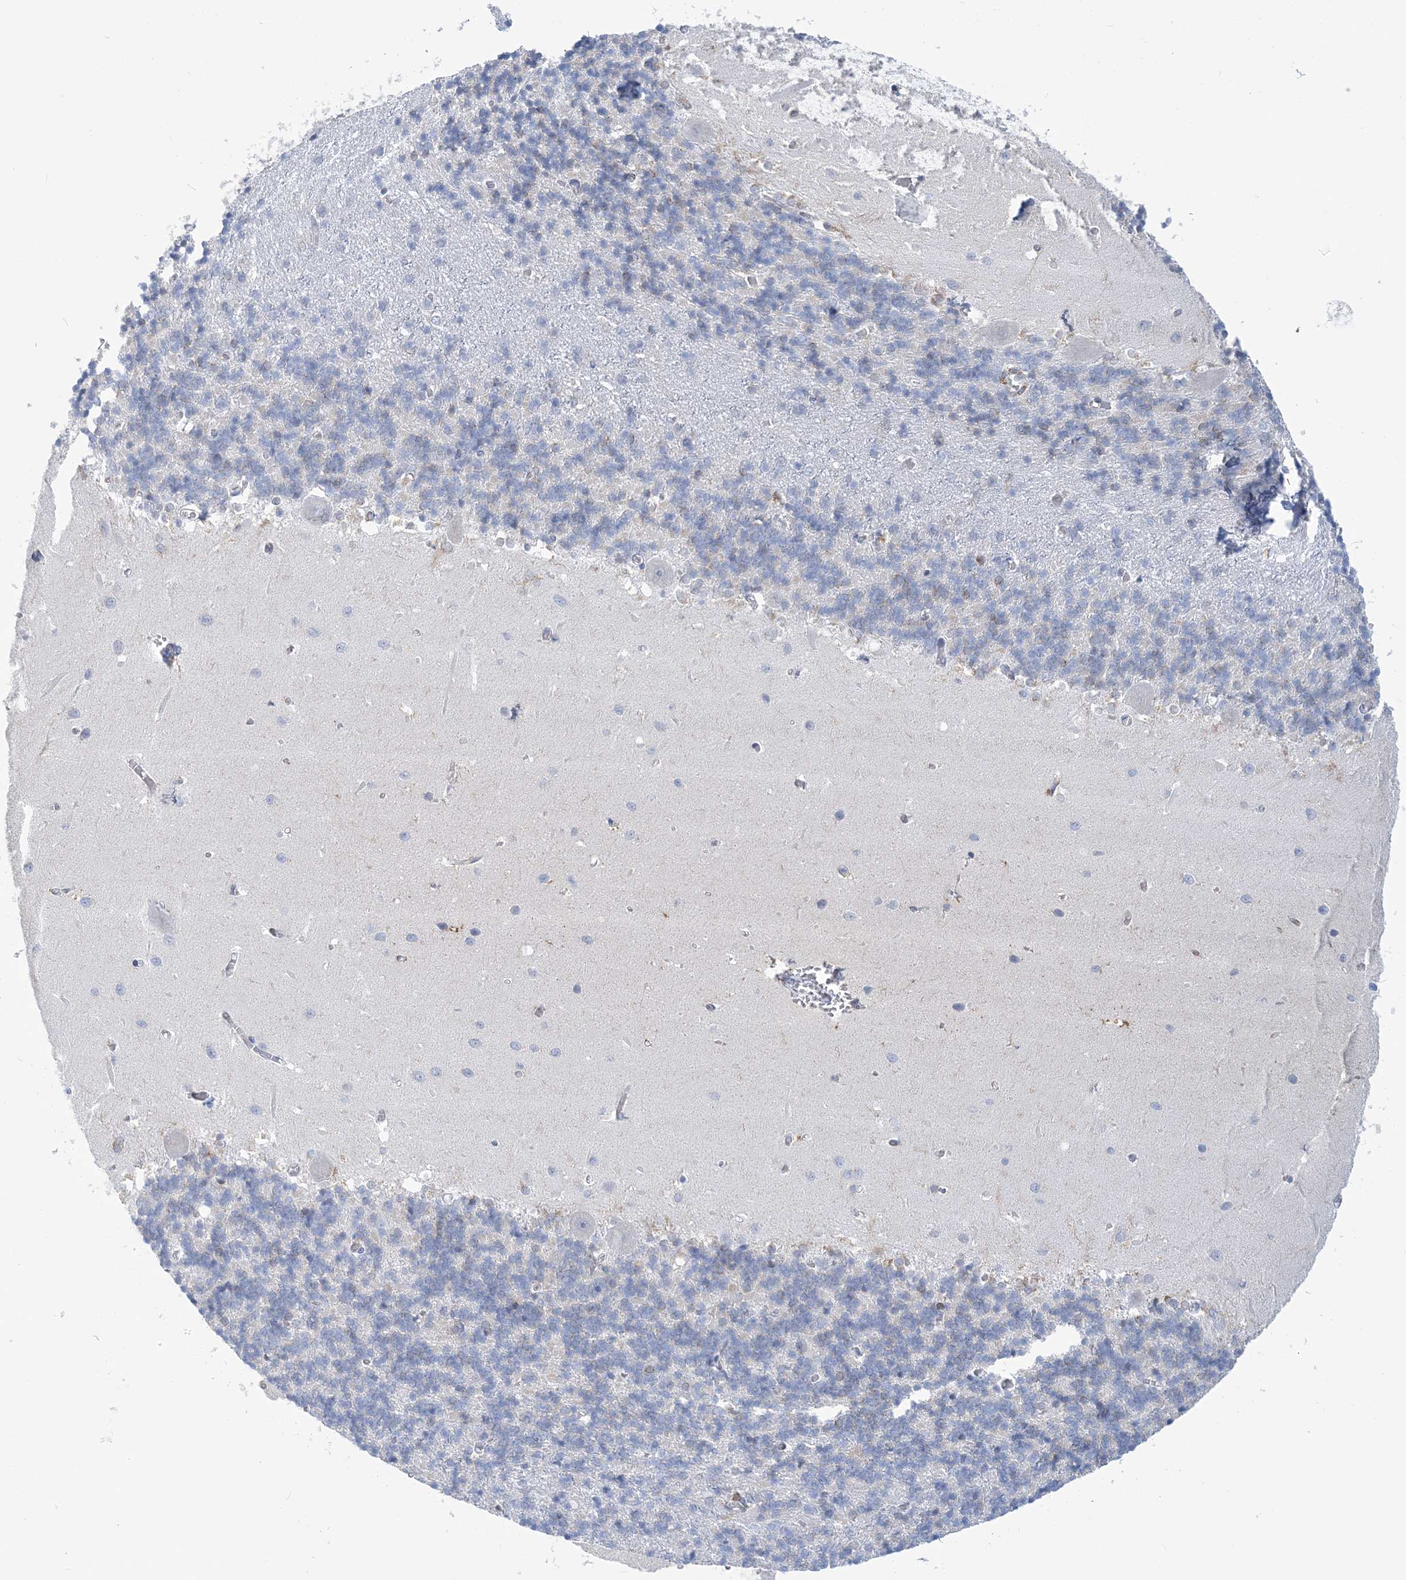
{"staining": {"intensity": "negative", "quantity": "none", "location": "none"}, "tissue": "cerebellum", "cell_type": "Cells in granular layer", "image_type": "normal", "snomed": [{"axis": "morphology", "description": "Normal tissue, NOS"}, {"axis": "topography", "description": "Cerebellum"}], "caption": "A high-resolution histopathology image shows immunohistochemistry staining of normal cerebellum, which demonstrates no significant staining in cells in granular layer.", "gene": "PLEKHG4B", "patient": {"sex": "male", "age": 37}}